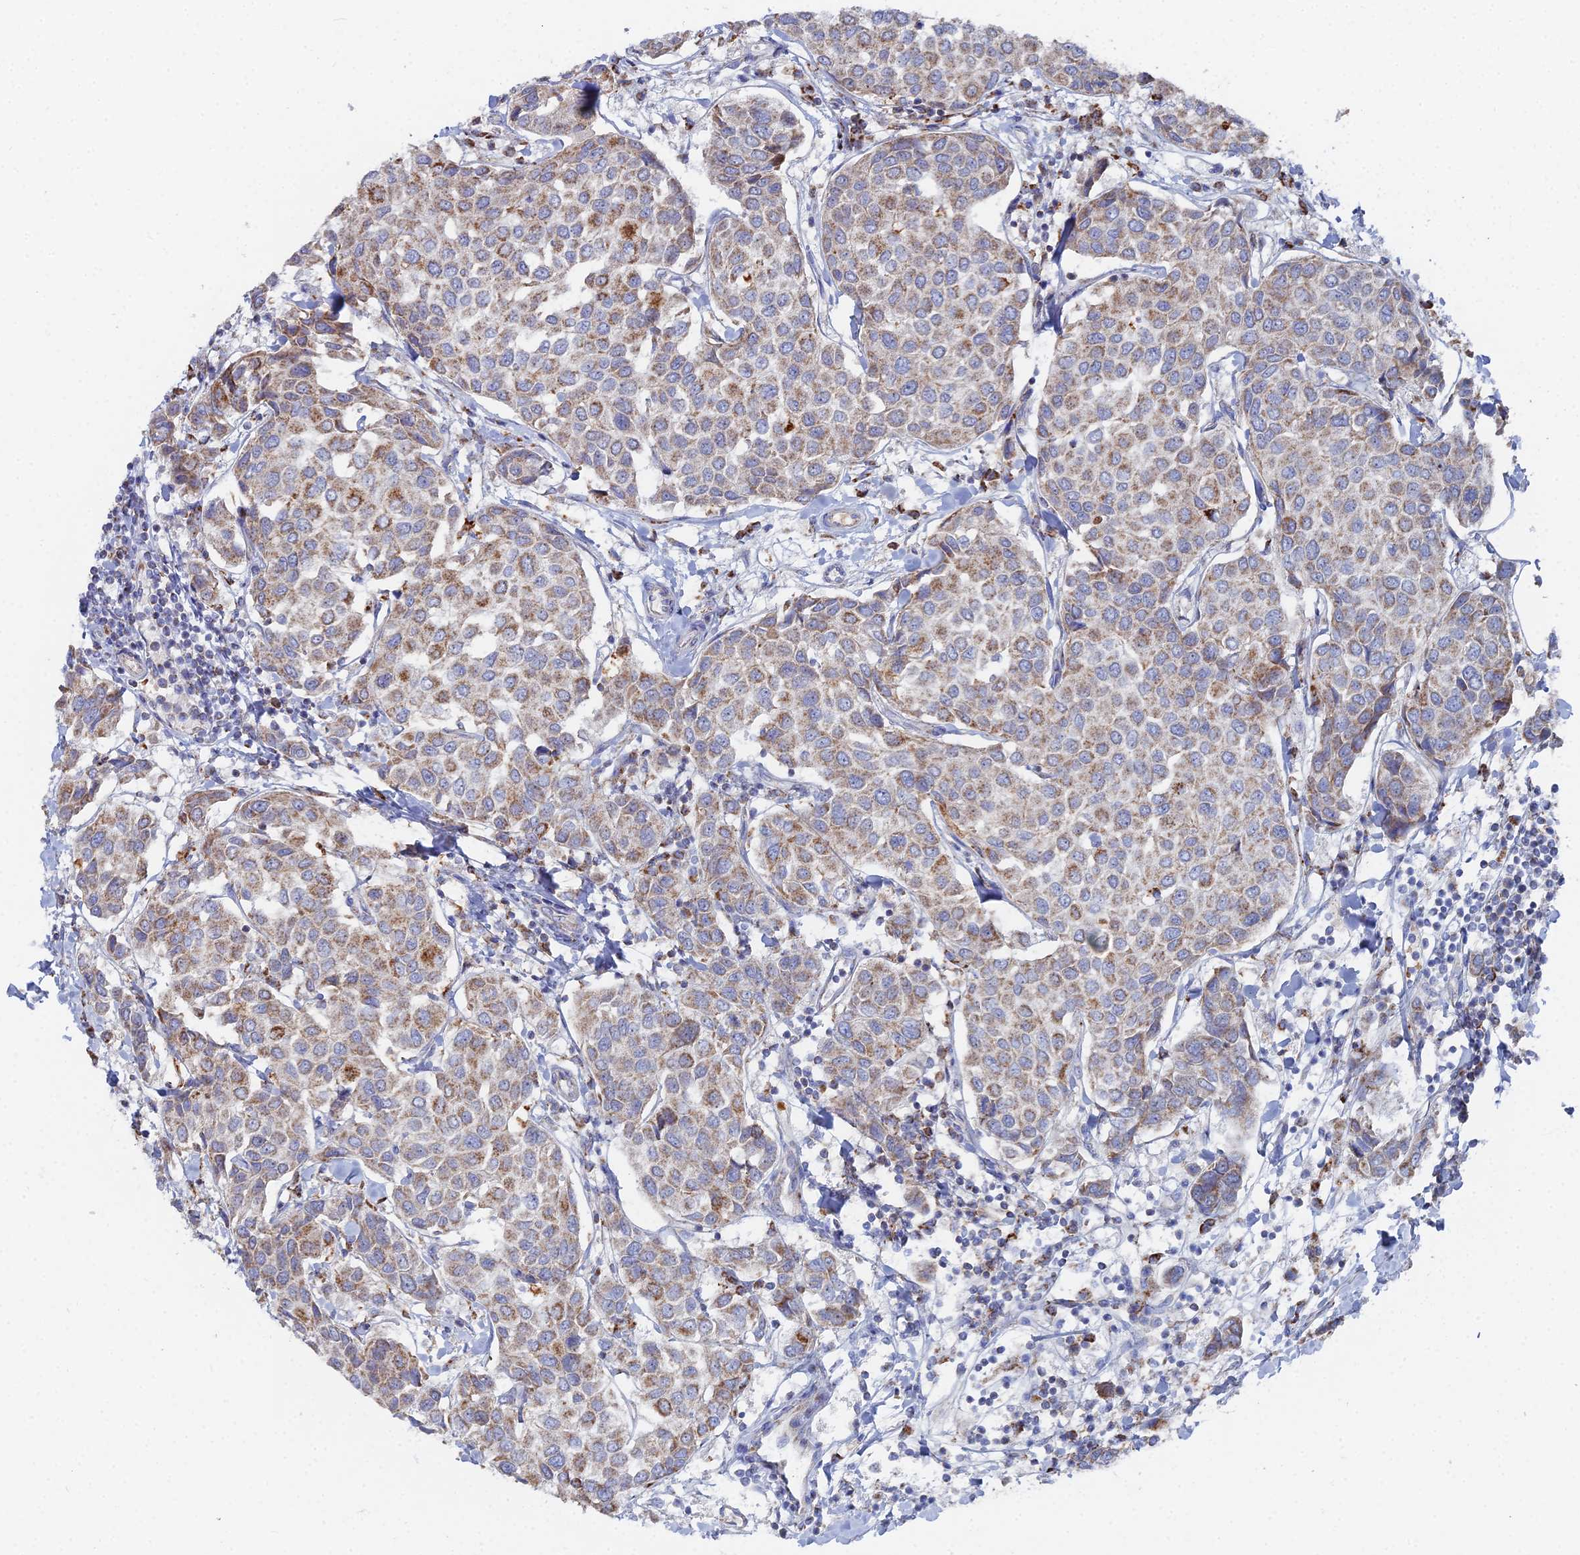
{"staining": {"intensity": "moderate", "quantity": ">75%", "location": "cytoplasmic/membranous"}, "tissue": "breast cancer", "cell_type": "Tumor cells", "image_type": "cancer", "snomed": [{"axis": "morphology", "description": "Duct carcinoma"}, {"axis": "topography", "description": "Breast"}], "caption": "Moderate cytoplasmic/membranous staining is appreciated in approximately >75% of tumor cells in breast infiltrating ductal carcinoma.", "gene": "MPC1", "patient": {"sex": "female", "age": 55}}